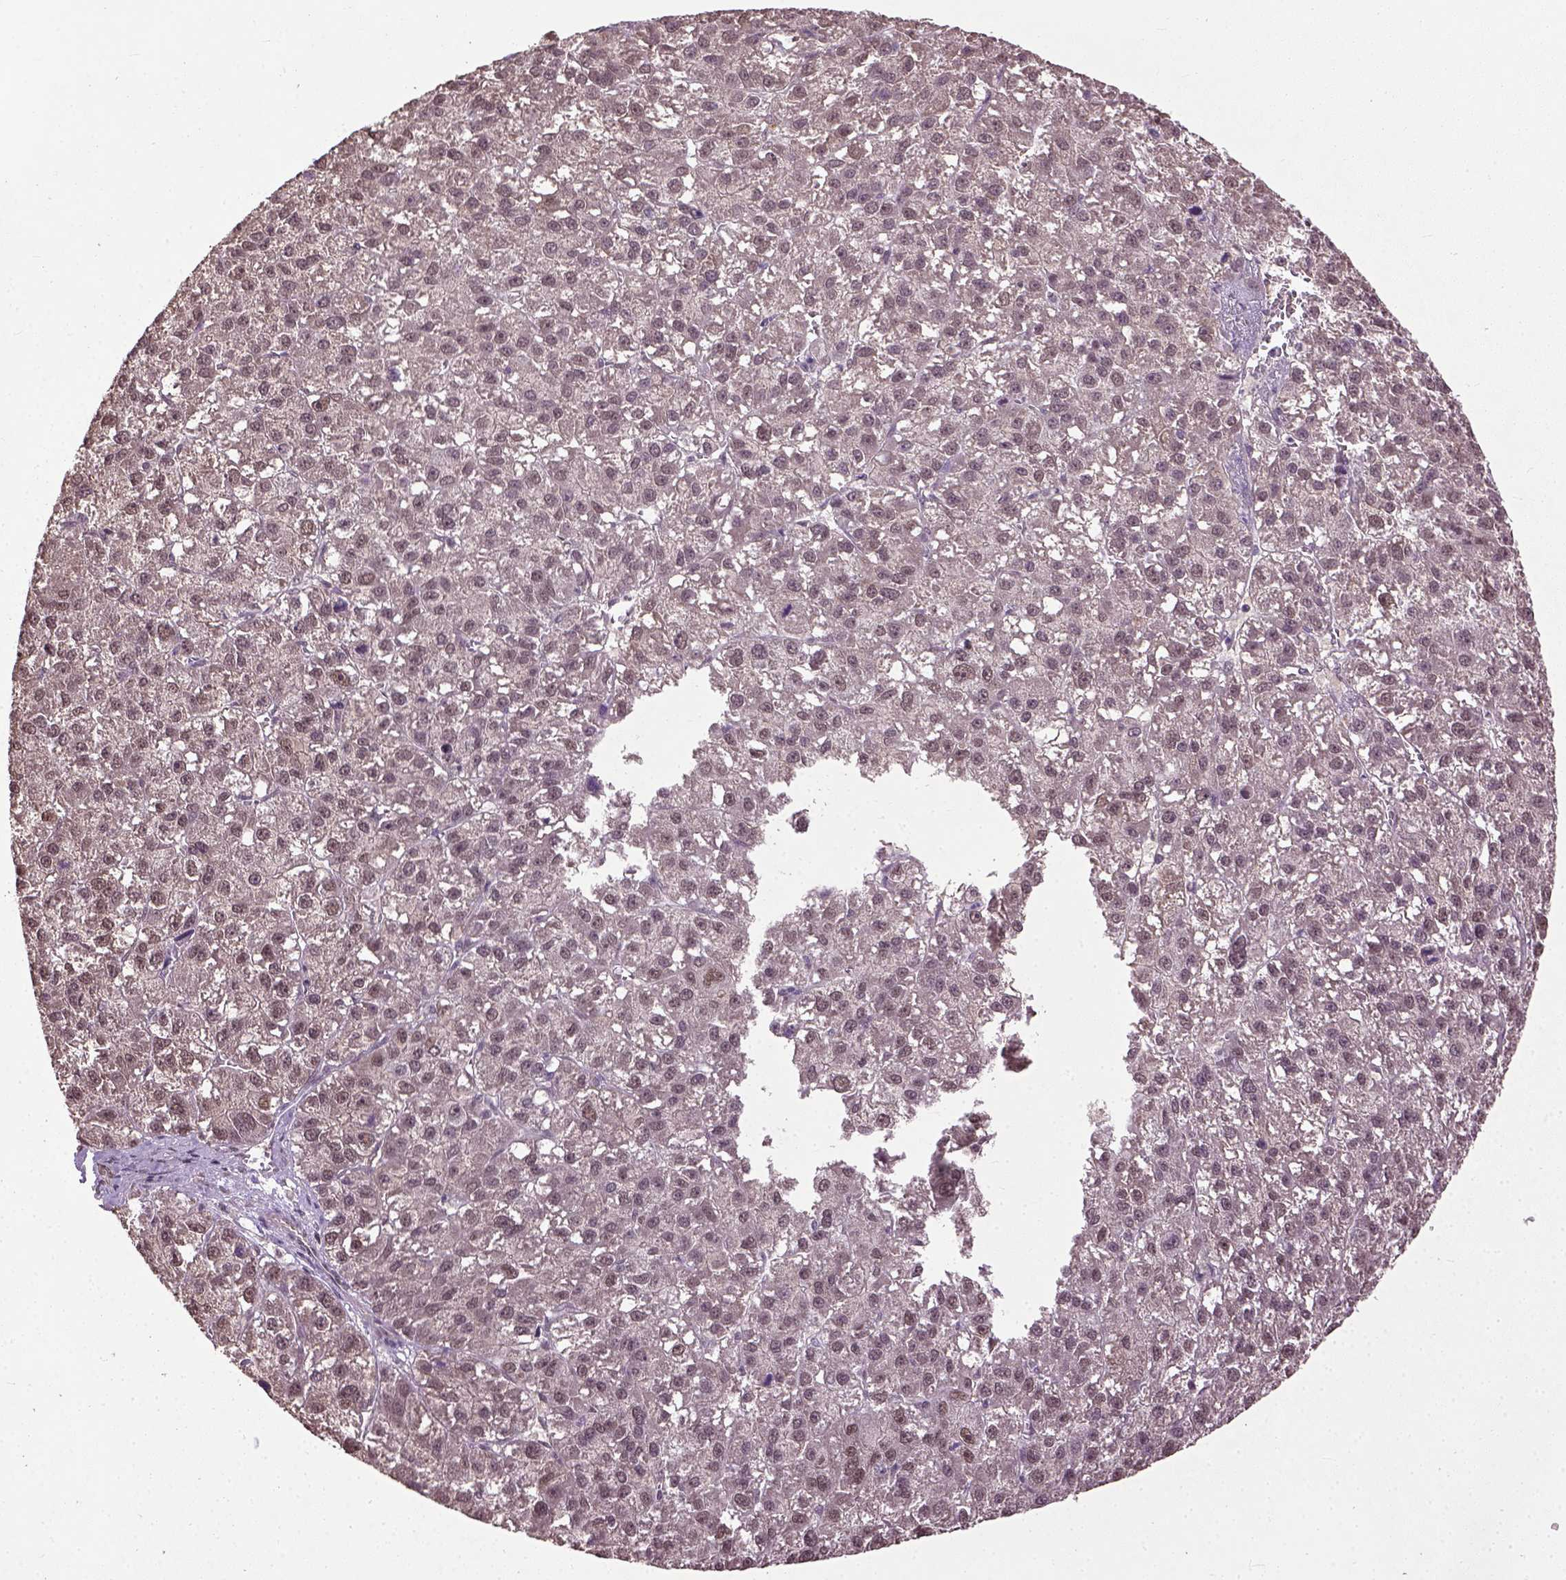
{"staining": {"intensity": "weak", "quantity": ">75%", "location": "nuclear"}, "tissue": "liver cancer", "cell_type": "Tumor cells", "image_type": "cancer", "snomed": [{"axis": "morphology", "description": "Carcinoma, Hepatocellular, NOS"}, {"axis": "topography", "description": "Liver"}], "caption": "Liver hepatocellular carcinoma was stained to show a protein in brown. There is low levels of weak nuclear positivity in approximately >75% of tumor cells.", "gene": "UBA3", "patient": {"sex": "female", "age": 70}}